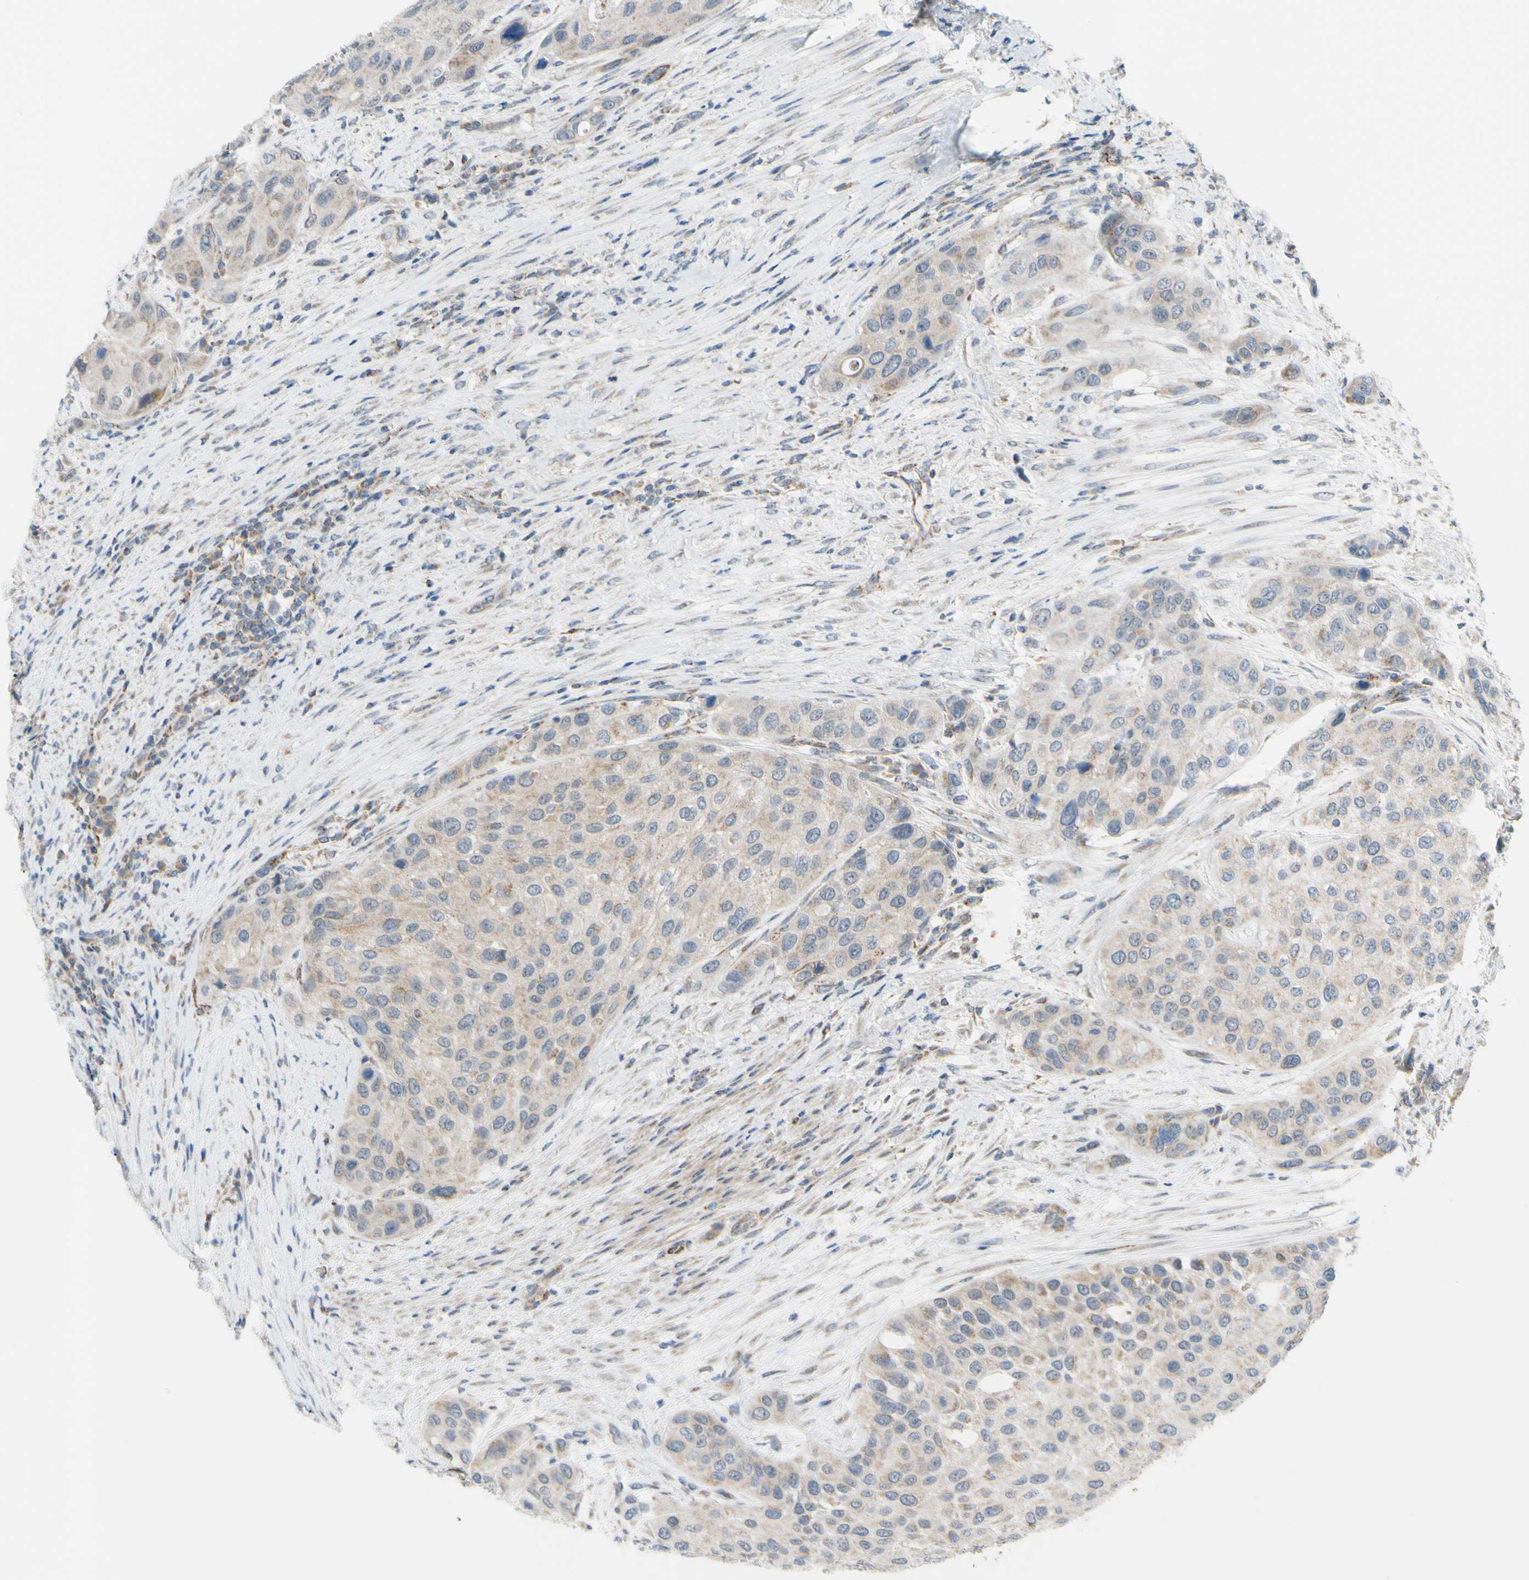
{"staining": {"intensity": "weak", "quantity": "25%-75%", "location": "cytoplasmic/membranous"}, "tissue": "urothelial cancer", "cell_type": "Tumor cells", "image_type": "cancer", "snomed": [{"axis": "morphology", "description": "Urothelial carcinoma, High grade"}, {"axis": "topography", "description": "Urinary bladder"}], "caption": "Tumor cells display low levels of weak cytoplasmic/membranous staining in approximately 25%-75% of cells in urothelial cancer.", "gene": "GLT8D1", "patient": {"sex": "female", "age": 56}}